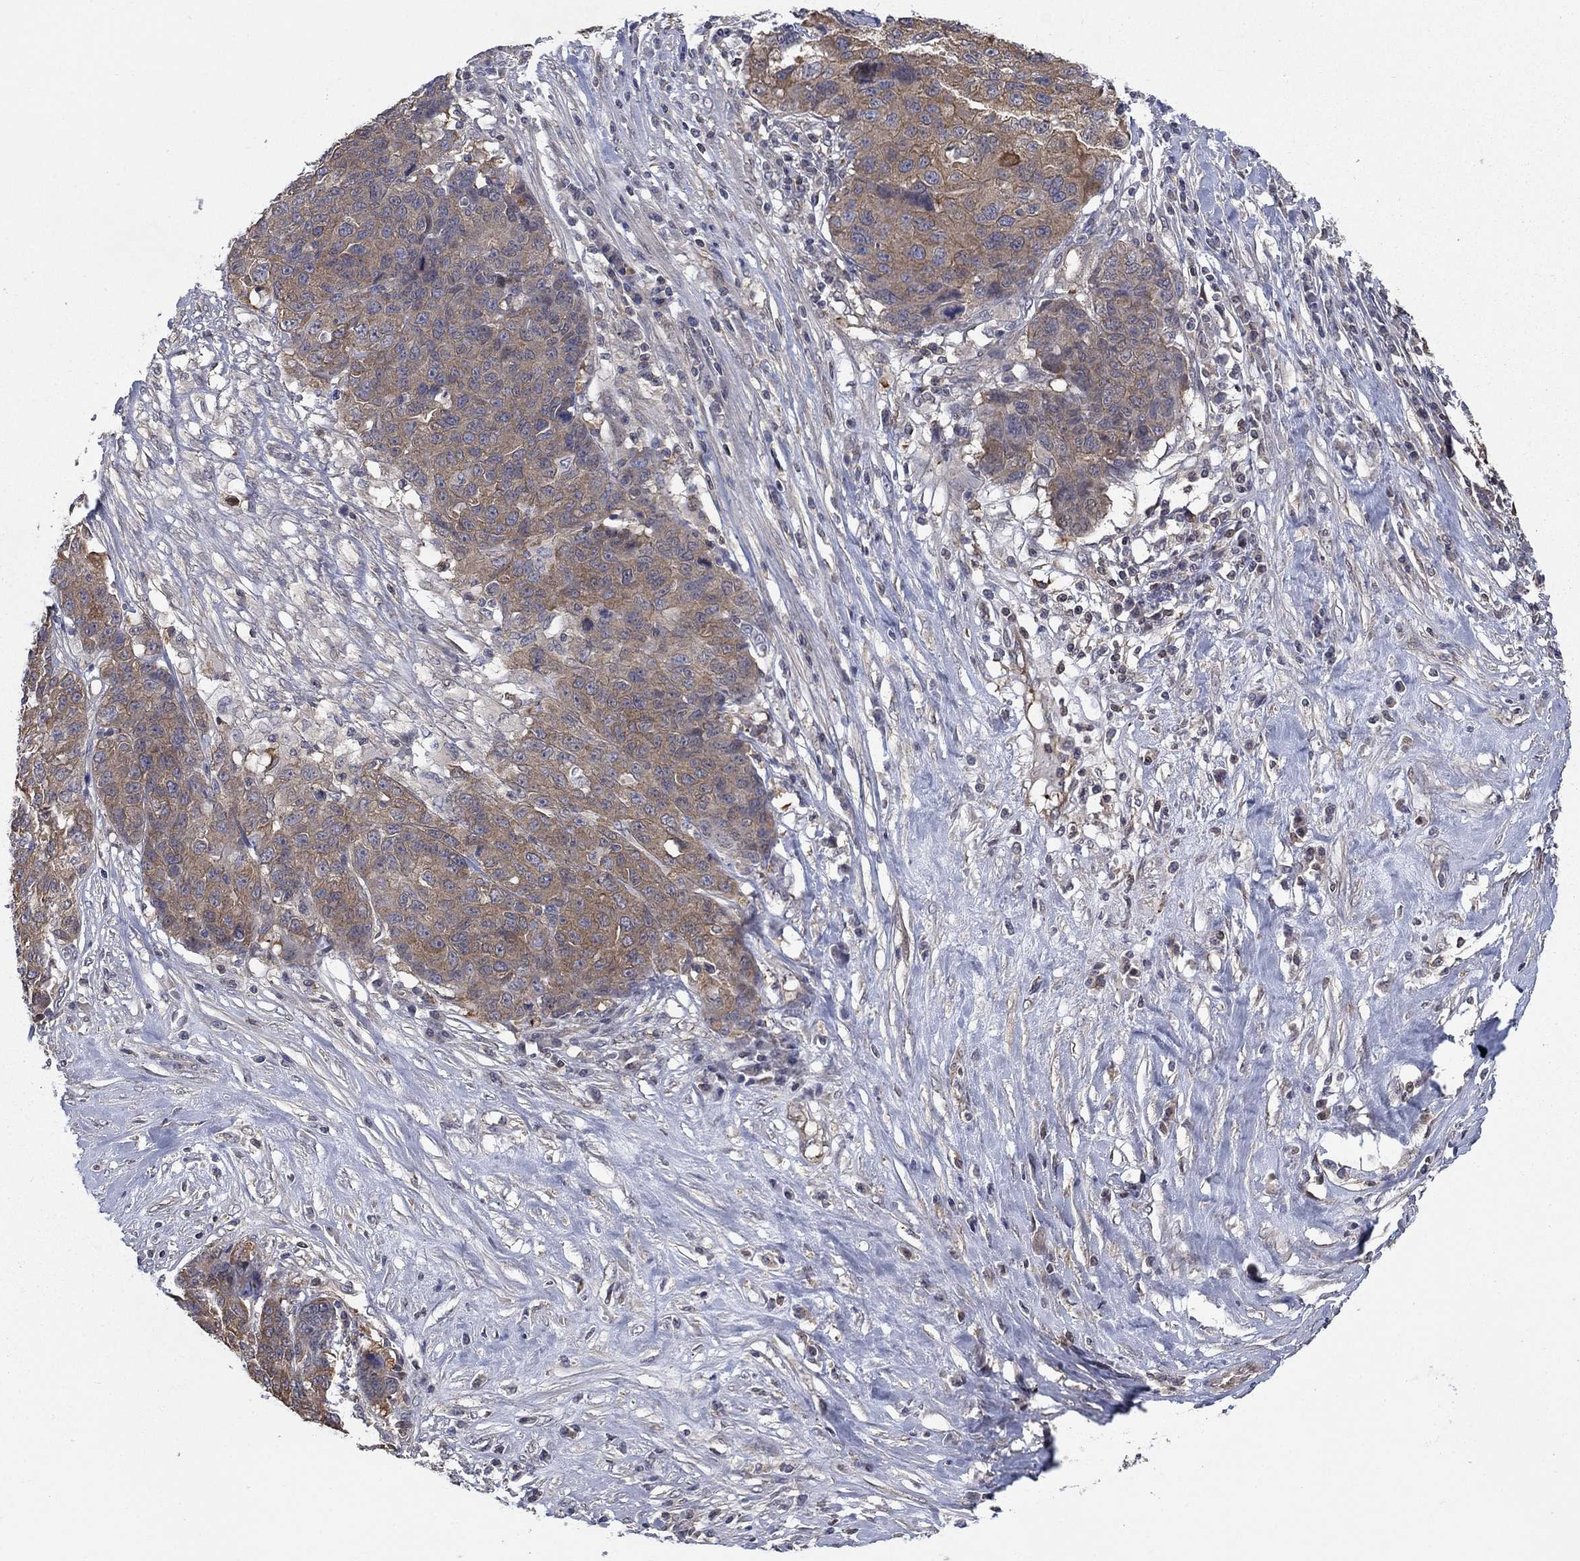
{"staining": {"intensity": "moderate", "quantity": "25%-75%", "location": "cytoplasmic/membranous"}, "tissue": "ovarian cancer", "cell_type": "Tumor cells", "image_type": "cancer", "snomed": [{"axis": "morphology", "description": "Cystadenocarcinoma, serous, NOS"}, {"axis": "topography", "description": "Ovary"}], "caption": "Approximately 25%-75% of tumor cells in ovarian cancer (serous cystadenocarcinoma) display moderate cytoplasmic/membranous protein staining as visualized by brown immunohistochemical staining.", "gene": "PDZD2", "patient": {"sex": "female", "age": 87}}